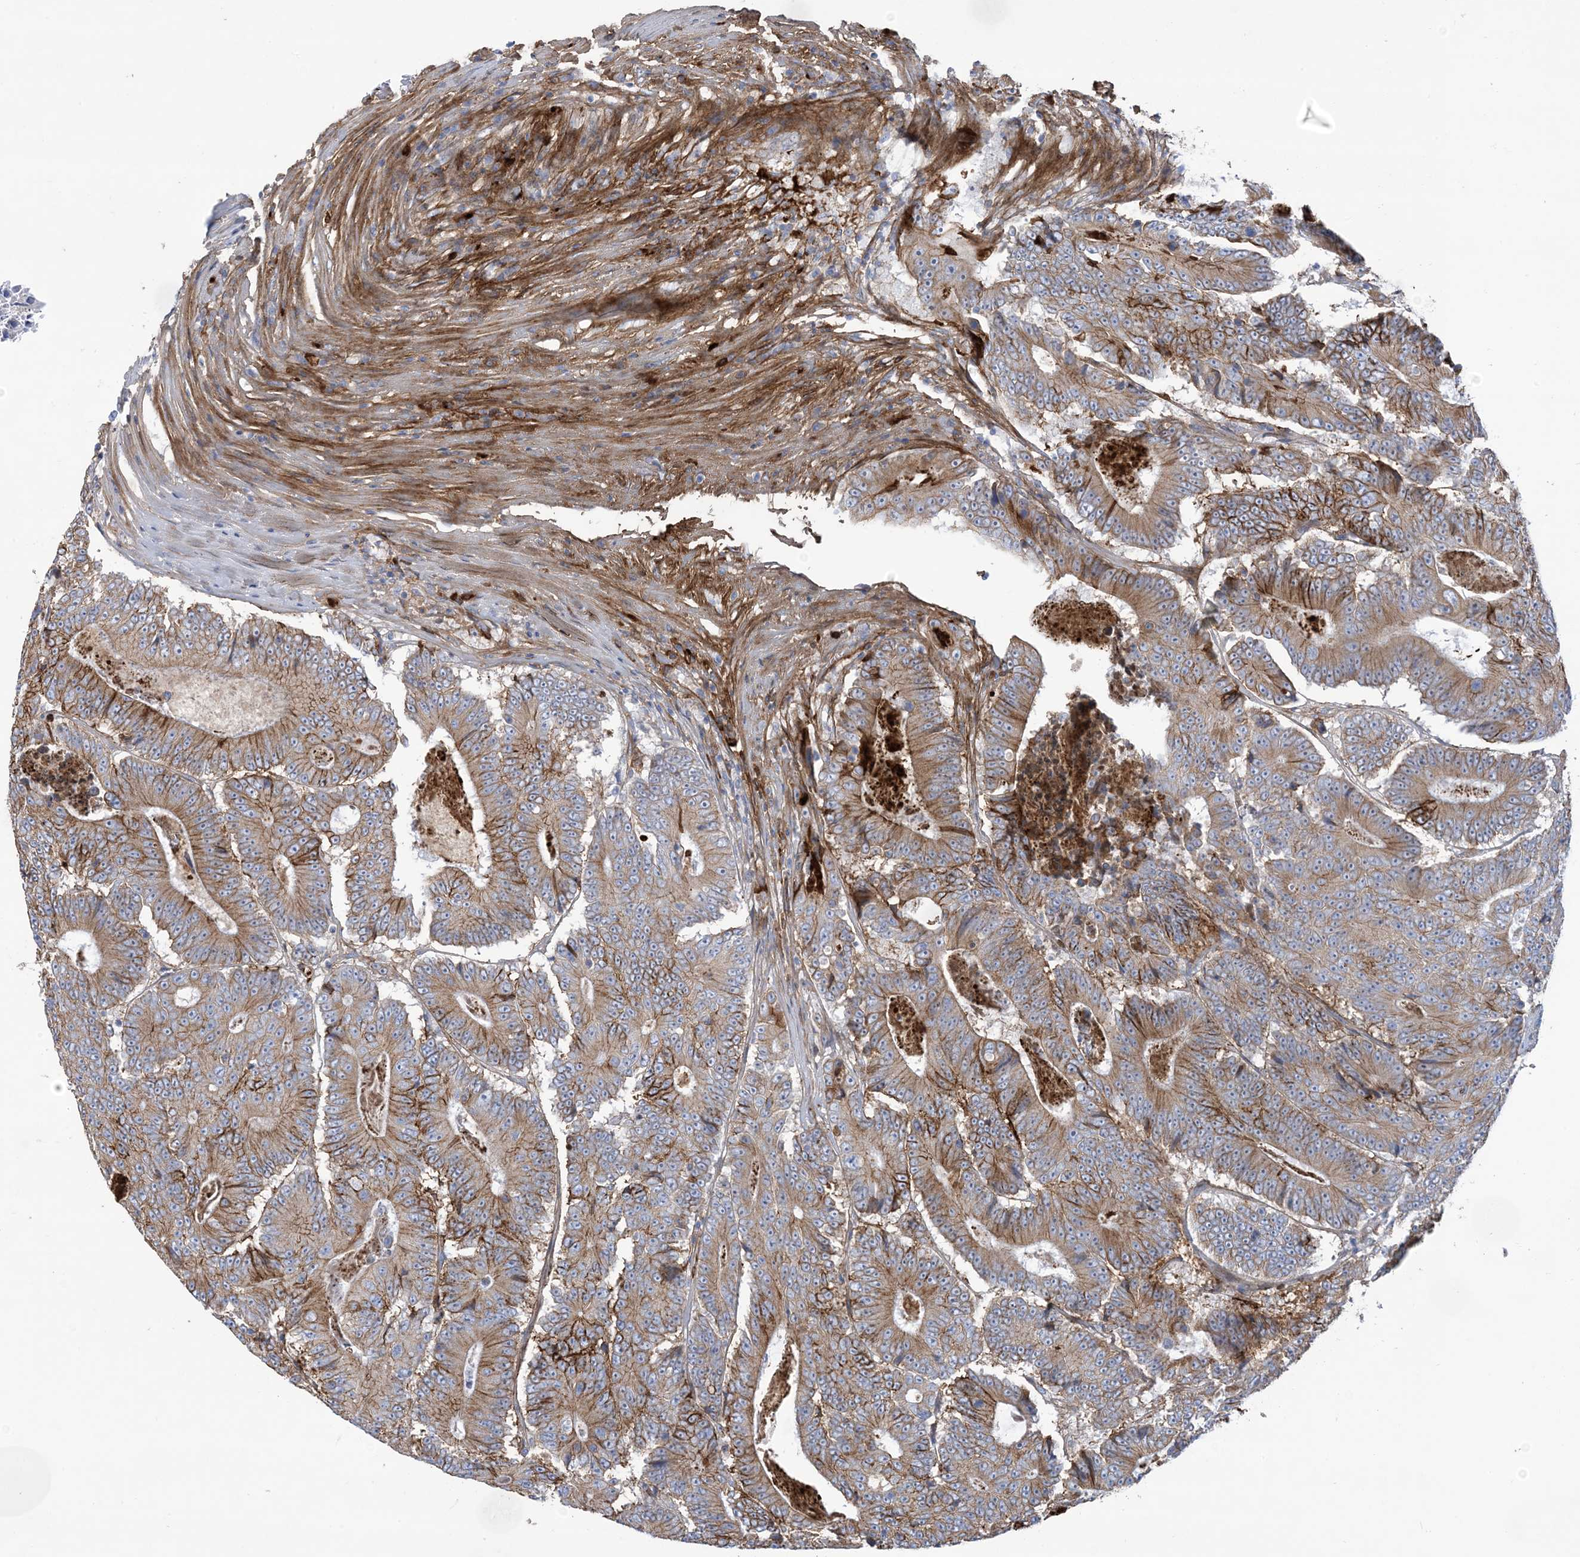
{"staining": {"intensity": "moderate", "quantity": ">75%", "location": "cytoplasmic/membranous"}, "tissue": "colorectal cancer", "cell_type": "Tumor cells", "image_type": "cancer", "snomed": [{"axis": "morphology", "description": "Adenocarcinoma, NOS"}, {"axis": "topography", "description": "Colon"}], "caption": "DAB immunohistochemical staining of human adenocarcinoma (colorectal) exhibits moderate cytoplasmic/membranous protein positivity in about >75% of tumor cells.", "gene": "ATP11C", "patient": {"sex": "male", "age": 83}}